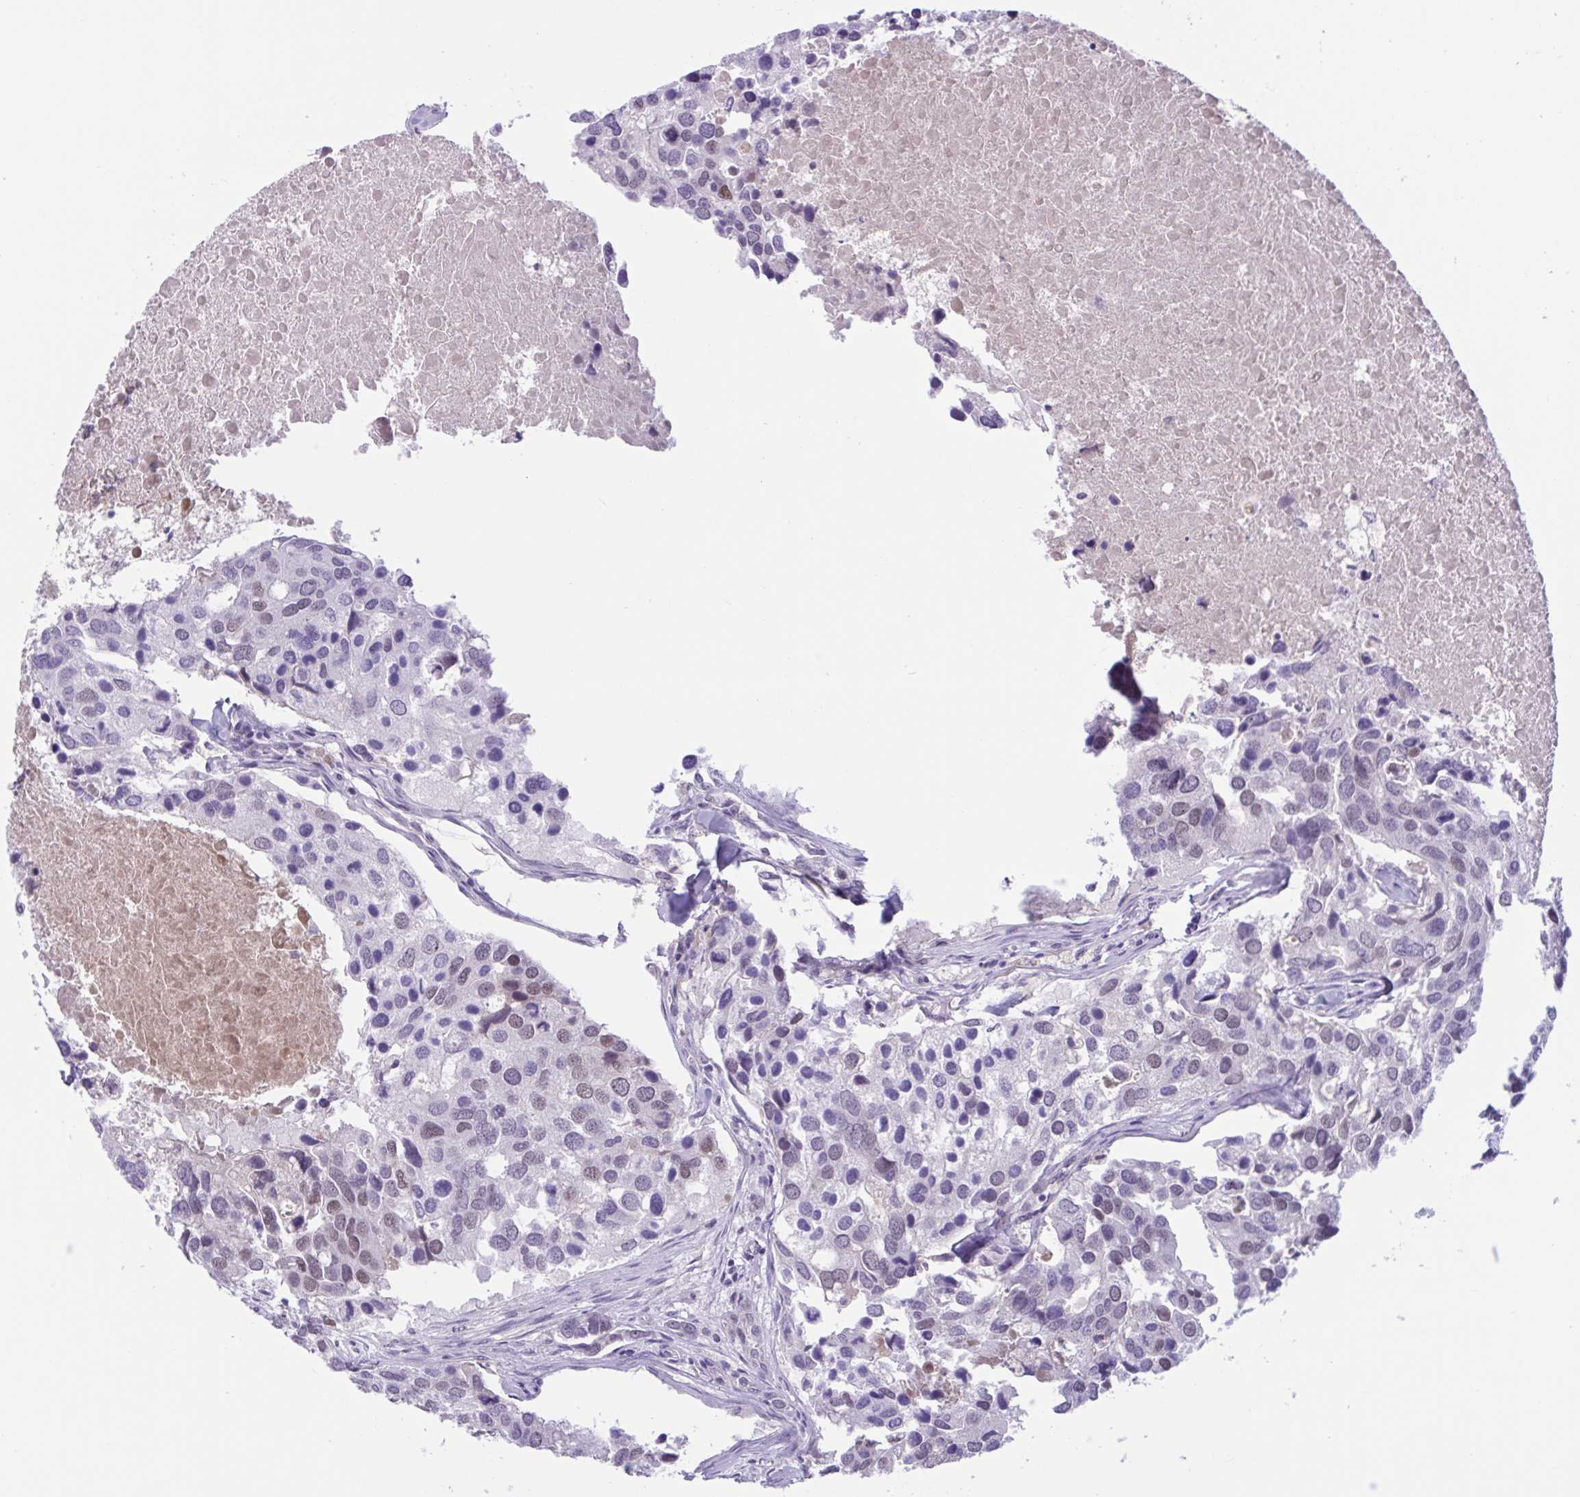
{"staining": {"intensity": "moderate", "quantity": "<25%", "location": "nuclear"}, "tissue": "breast cancer", "cell_type": "Tumor cells", "image_type": "cancer", "snomed": [{"axis": "morphology", "description": "Duct carcinoma"}, {"axis": "topography", "description": "Breast"}], "caption": "Protein expression analysis of human breast infiltrating ductal carcinoma reveals moderate nuclear staining in about <25% of tumor cells.", "gene": "WNT9B", "patient": {"sex": "female", "age": 83}}